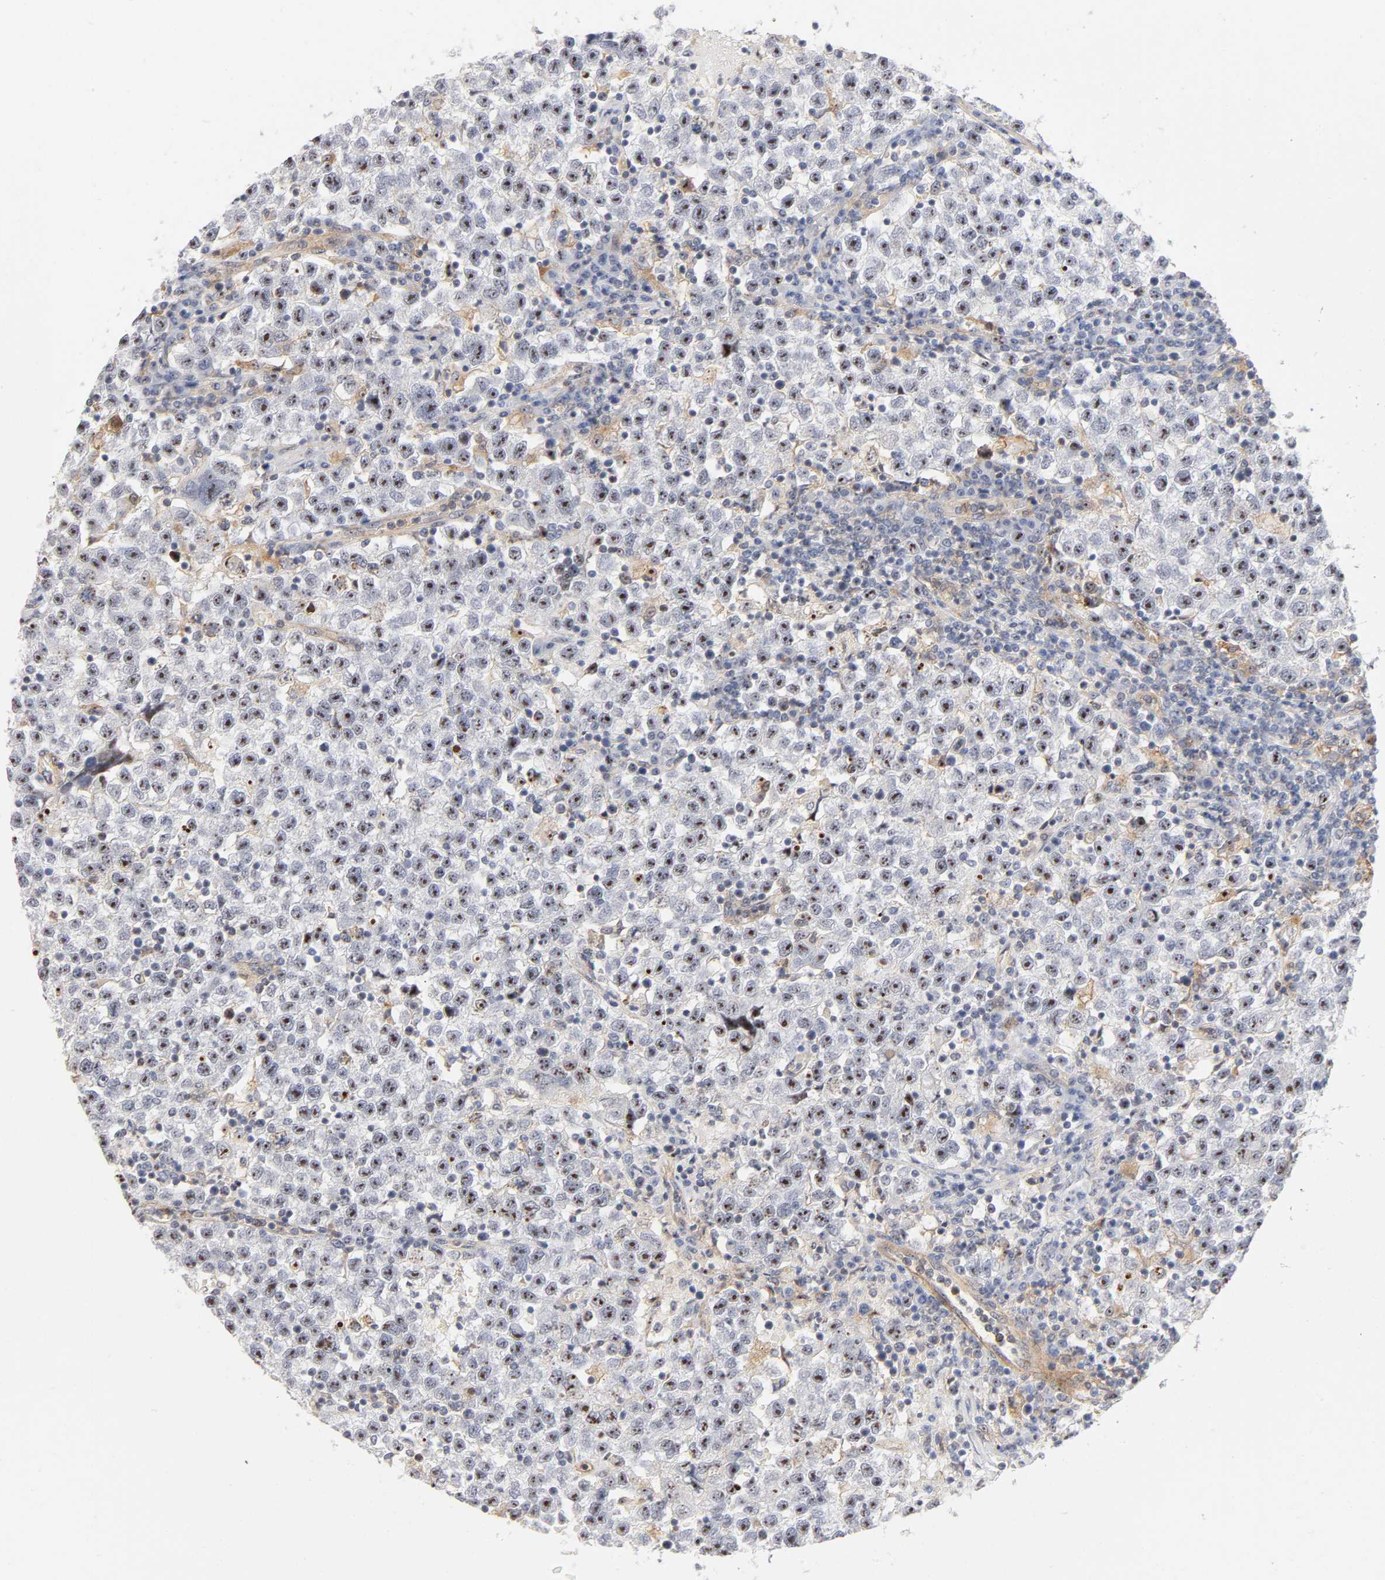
{"staining": {"intensity": "strong", "quantity": ">75%", "location": "nuclear"}, "tissue": "testis cancer", "cell_type": "Tumor cells", "image_type": "cancer", "snomed": [{"axis": "morphology", "description": "Seminoma, NOS"}, {"axis": "topography", "description": "Testis"}], "caption": "Protein analysis of testis cancer tissue demonstrates strong nuclear positivity in about >75% of tumor cells. (DAB IHC with brightfield microscopy, high magnification).", "gene": "PLD1", "patient": {"sex": "male", "age": 22}}